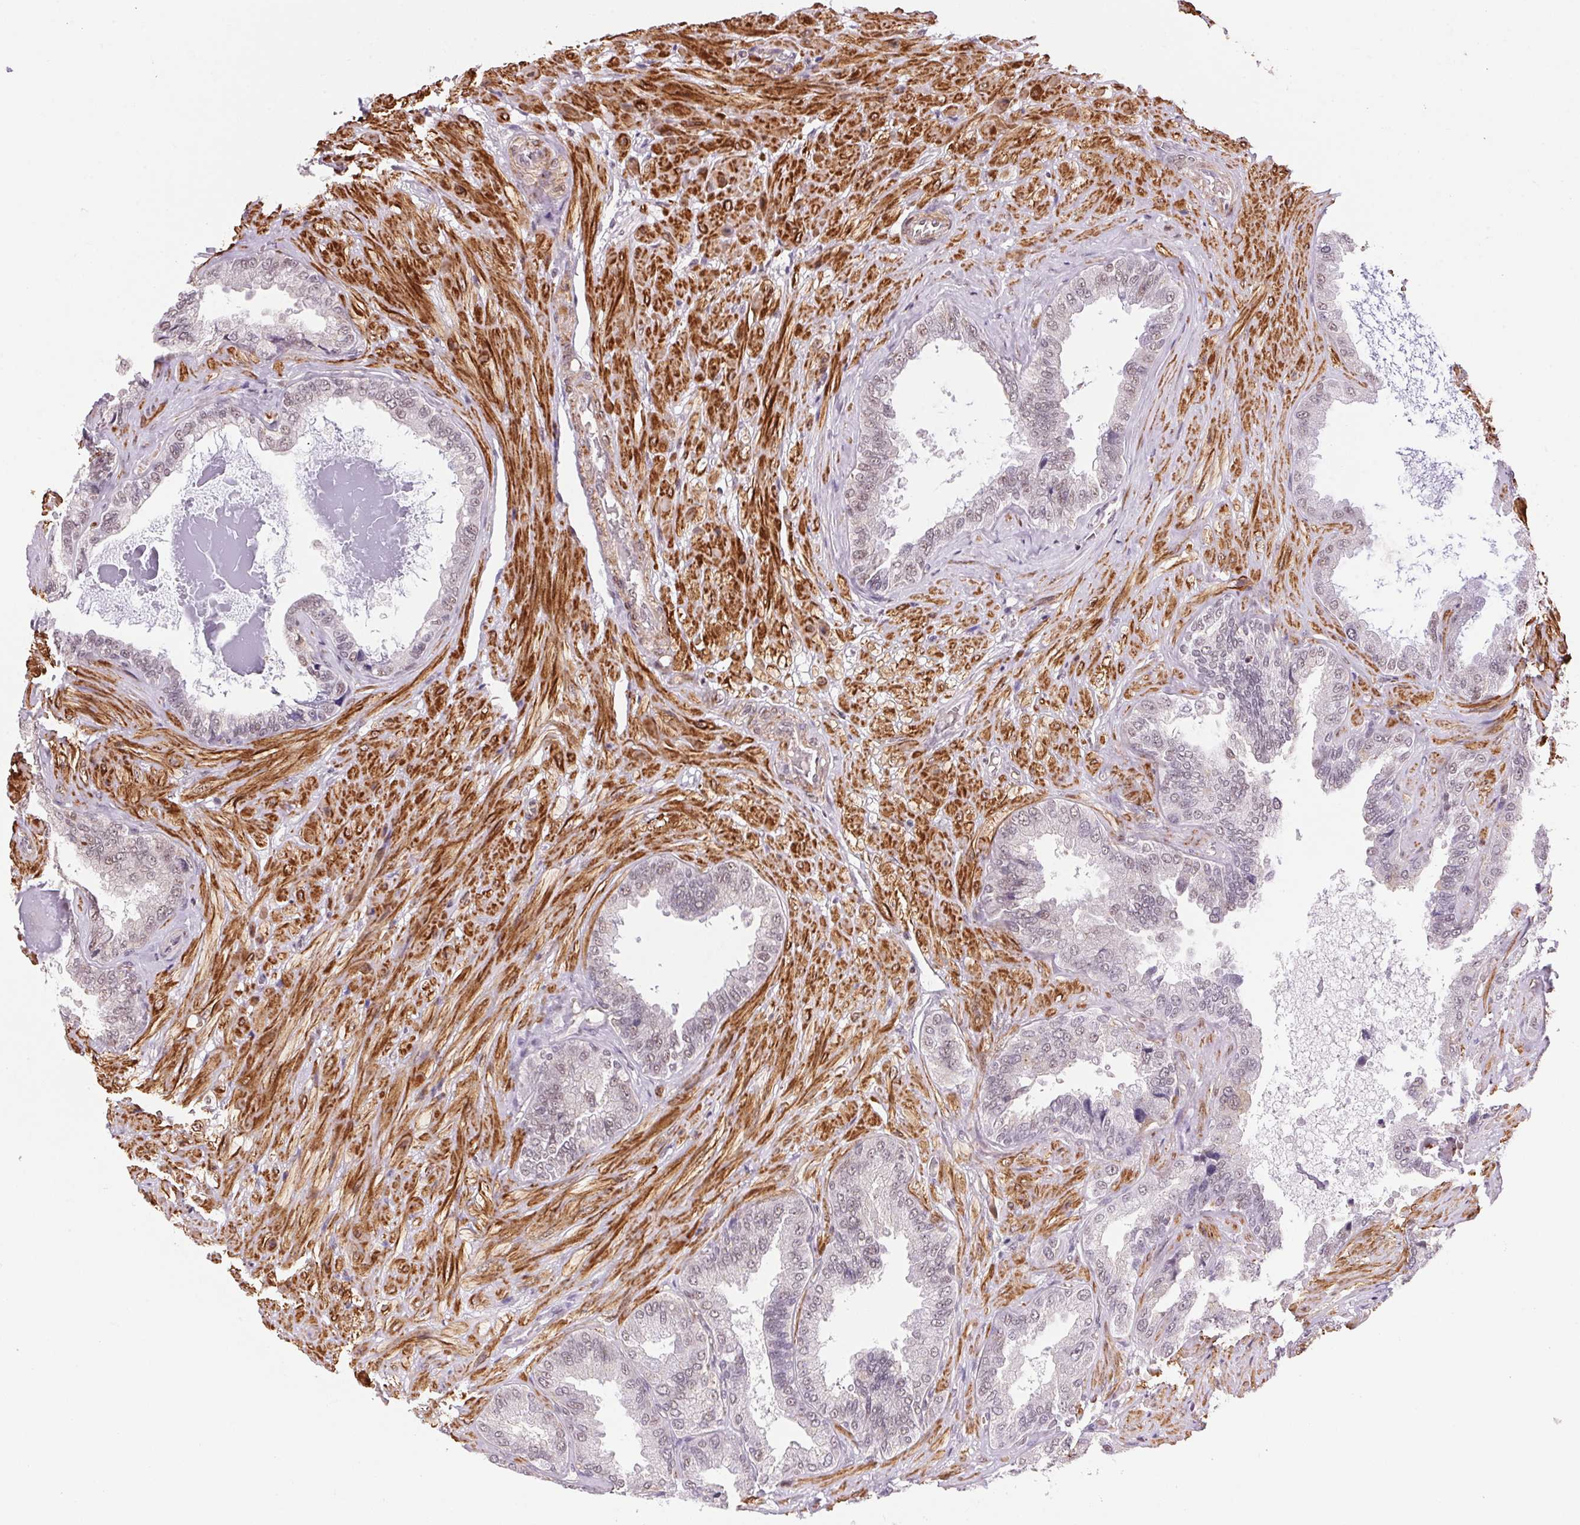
{"staining": {"intensity": "weak", "quantity": "25%-75%", "location": "nuclear"}, "tissue": "seminal vesicle", "cell_type": "Glandular cells", "image_type": "normal", "snomed": [{"axis": "morphology", "description": "Normal tissue, NOS"}, {"axis": "topography", "description": "Seminal veicle"}], "caption": "Weak nuclear protein staining is present in approximately 25%-75% of glandular cells in seminal vesicle. The staining was performed using DAB (3,3'-diaminobenzidine) to visualize the protein expression in brown, while the nuclei were stained in blue with hematoxylin (Magnification: 20x).", "gene": "HNRNPDL", "patient": {"sex": "male", "age": 68}}